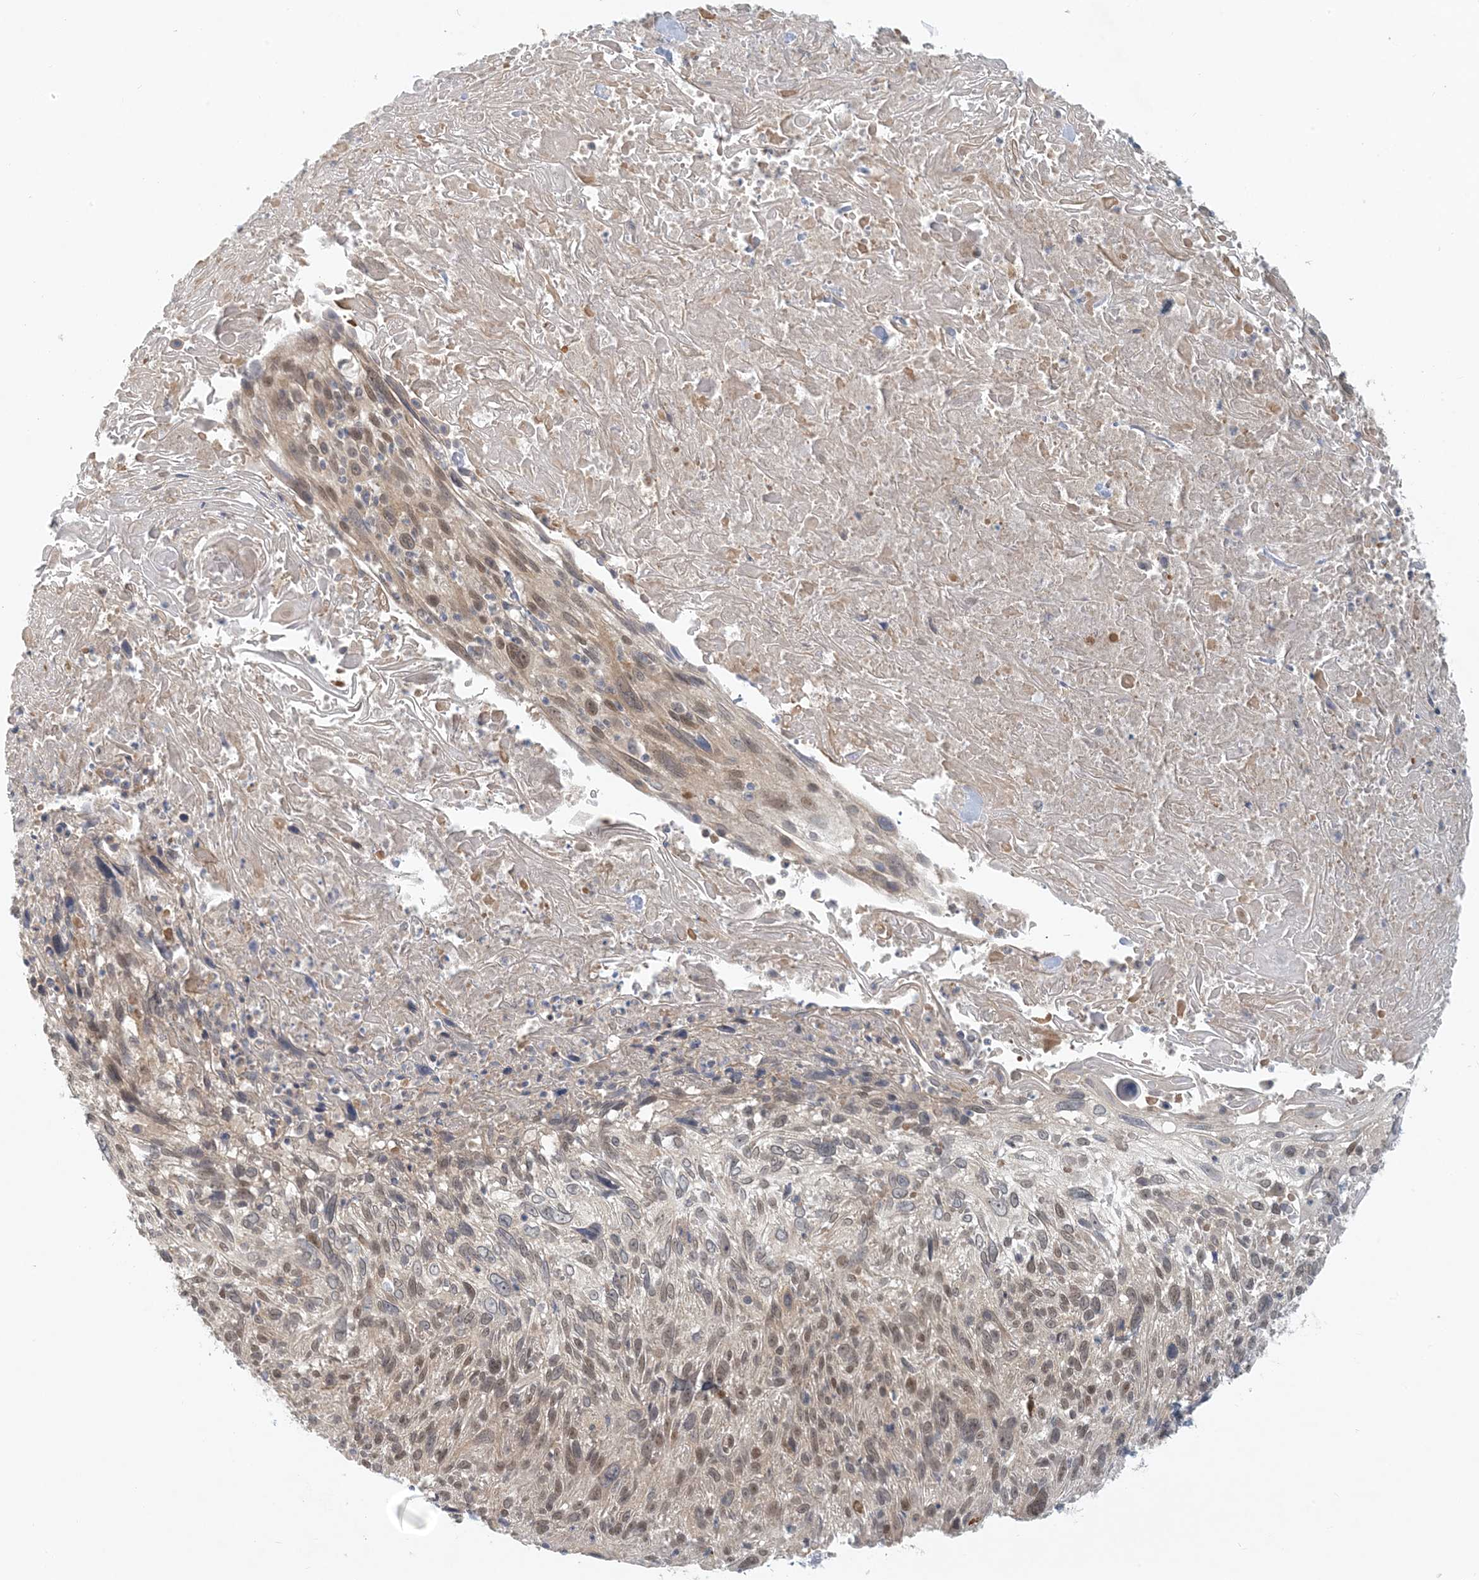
{"staining": {"intensity": "moderate", "quantity": ">75%", "location": "nuclear"}, "tissue": "cervical cancer", "cell_type": "Tumor cells", "image_type": "cancer", "snomed": [{"axis": "morphology", "description": "Squamous cell carcinoma, NOS"}, {"axis": "topography", "description": "Cervix"}], "caption": "Tumor cells exhibit medium levels of moderate nuclear staining in about >75% of cells in human cervical cancer. Nuclei are stained in blue.", "gene": "OBI1", "patient": {"sex": "female", "age": 51}}